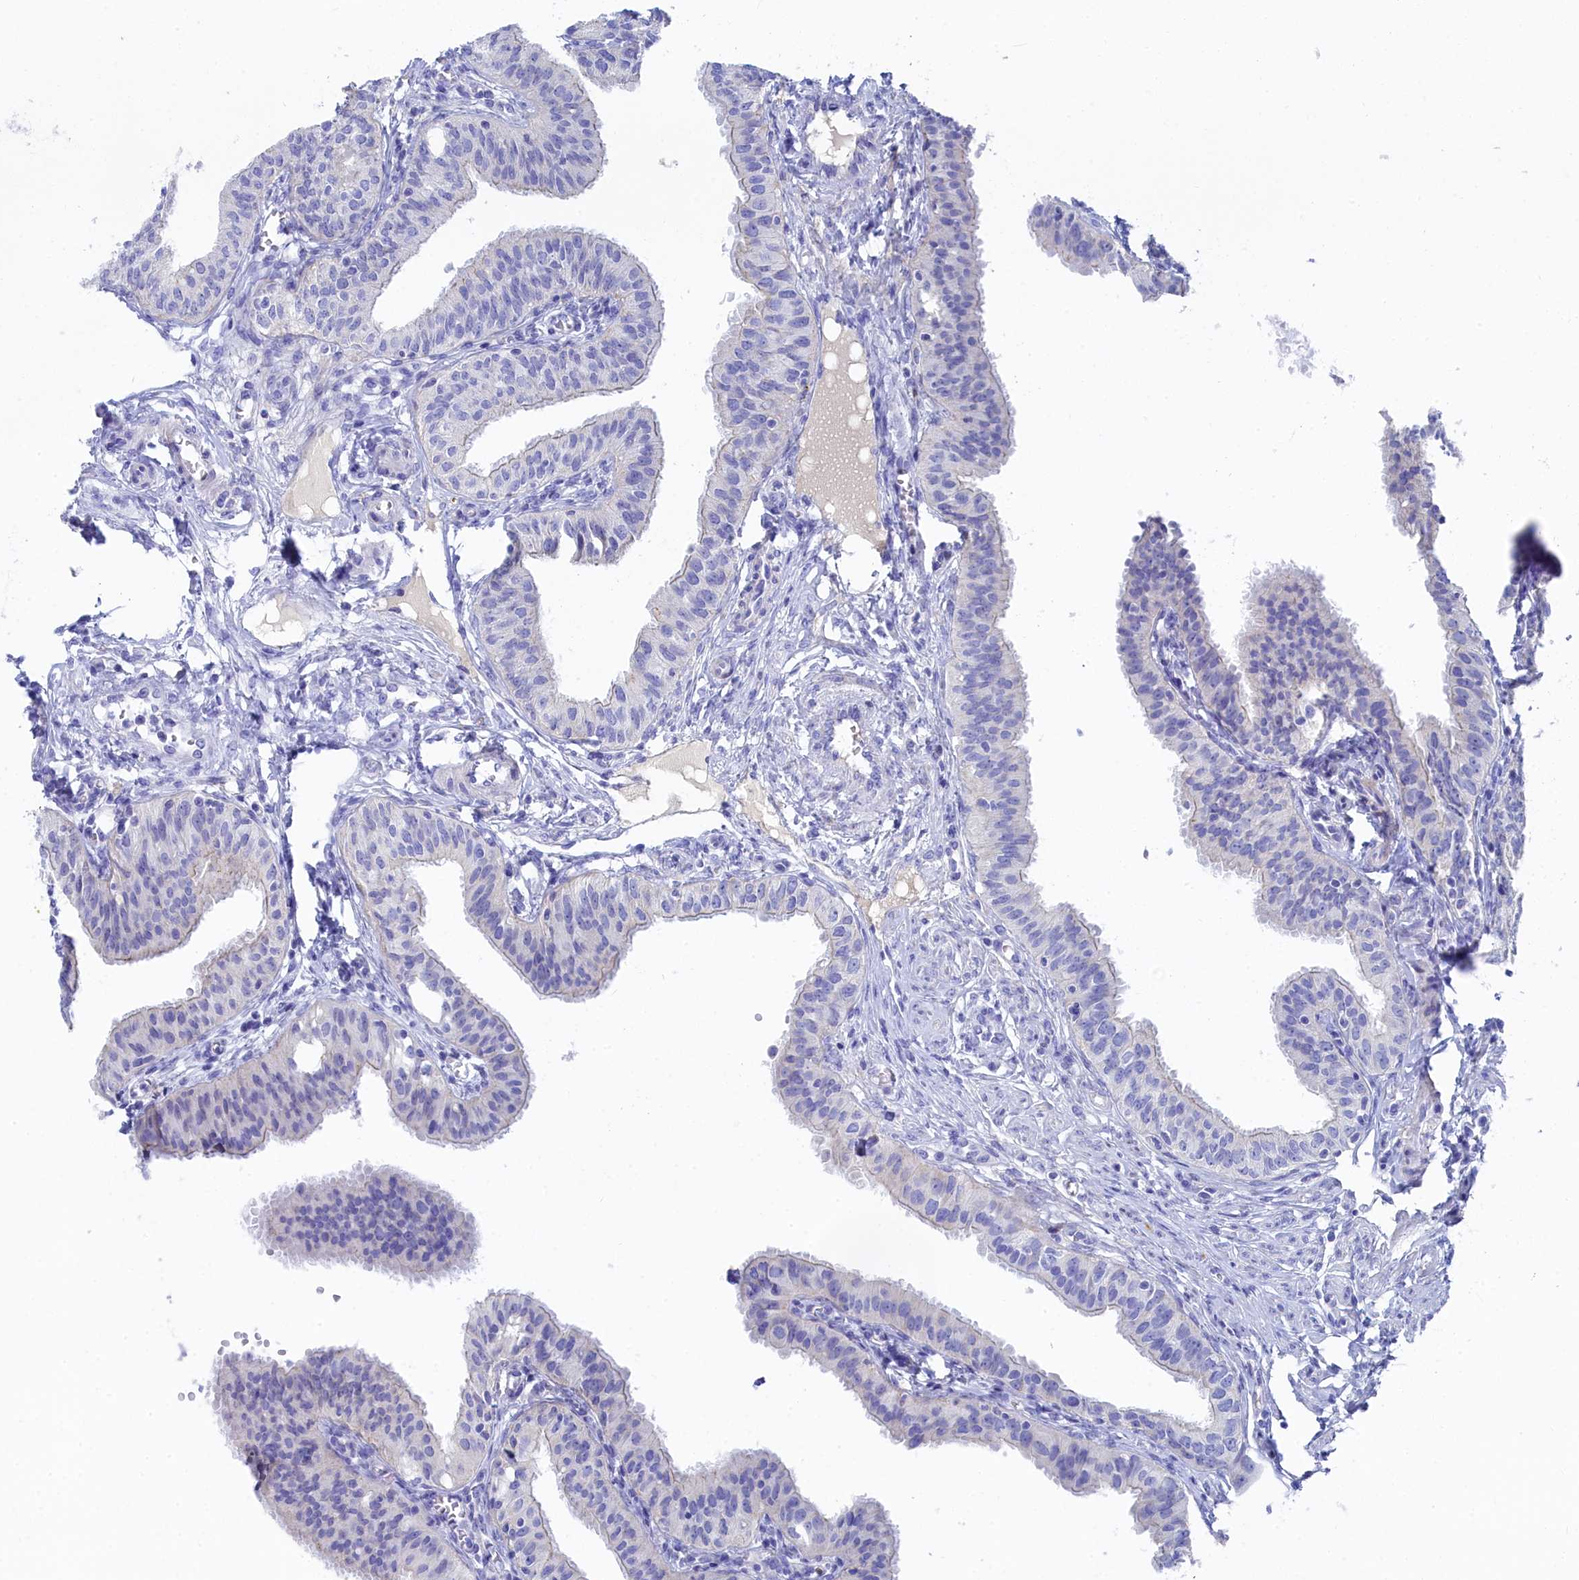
{"staining": {"intensity": "negative", "quantity": "none", "location": "none"}, "tissue": "fallopian tube", "cell_type": "Glandular cells", "image_type": "normal", "snomed": [{"axis": "morphology", "description": "Normal tissue, NOS"}, {"axis": "topography", "description": "Fallopian tube"}, {"axis": "topography", "description": "Ovary"}], "caption": "Immunohistochemical staining of benign human fallopian tube shows no significant staining in glandular cells. The staining is performed using DAB (3,3'-diaminobenzidine) brown chromogen with nuclei counter-stained in using hematoxylin.", "gene": "TRIM10", "patient": {"sex": "female", "age": 42}}